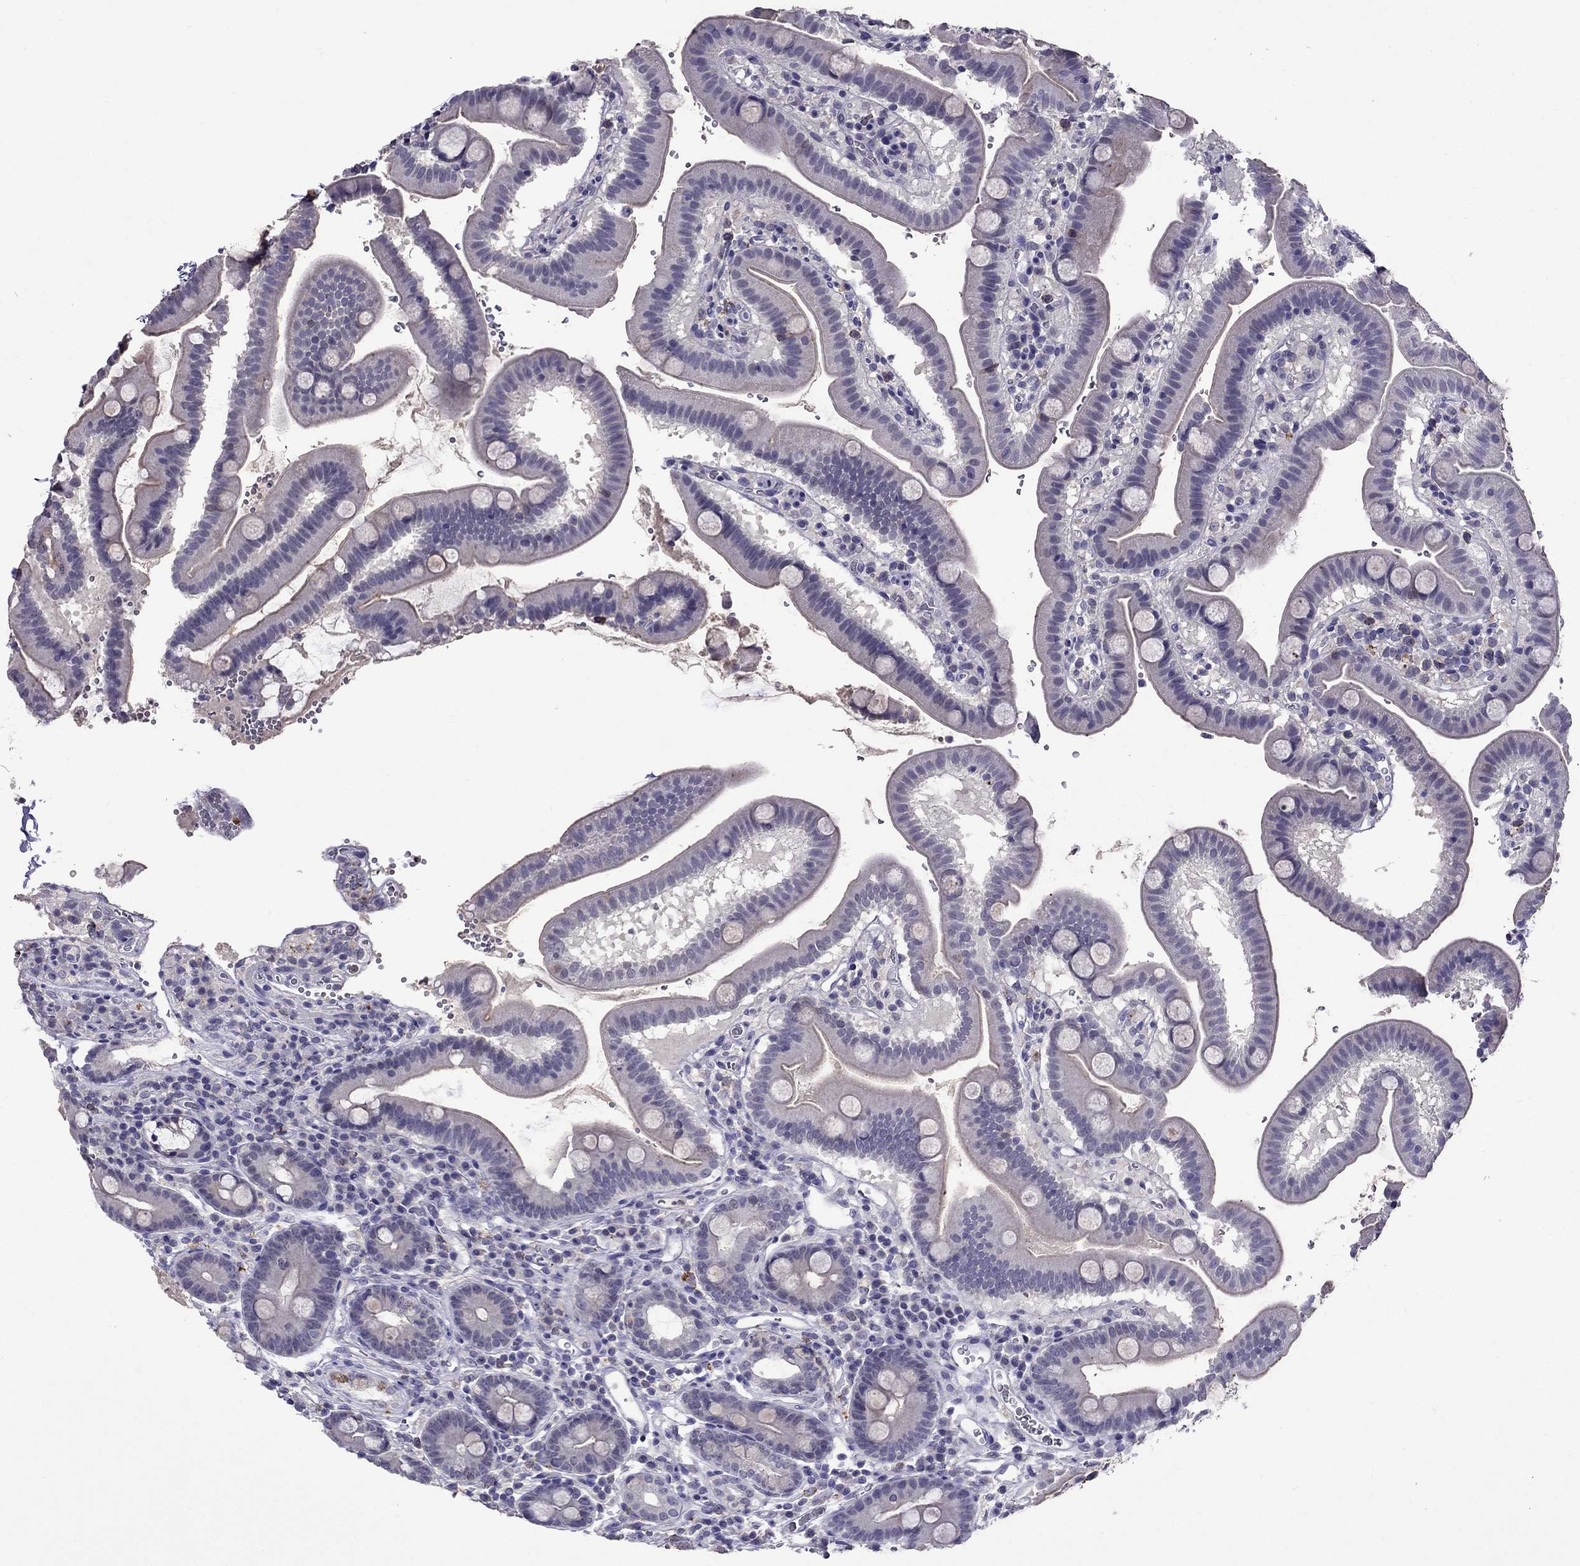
{"staining": {"intensity": "negative", "quantity": "none", "location": "none"}, "tissue": "duodenum", "cell_type": "Glandular cells", "image_type": "normal", "snomed": [{"axis": "morphology", "description": "Normal tissue, NOS"}, {"axis": "topography", "description": "Duodenum"}], "caption": "Immunohistochemistry (IHC) of normal human duodenum reveals no positivity in glandular cells.", "gene": "AQP9", "patient": {"sex": "male", "age": 59}}